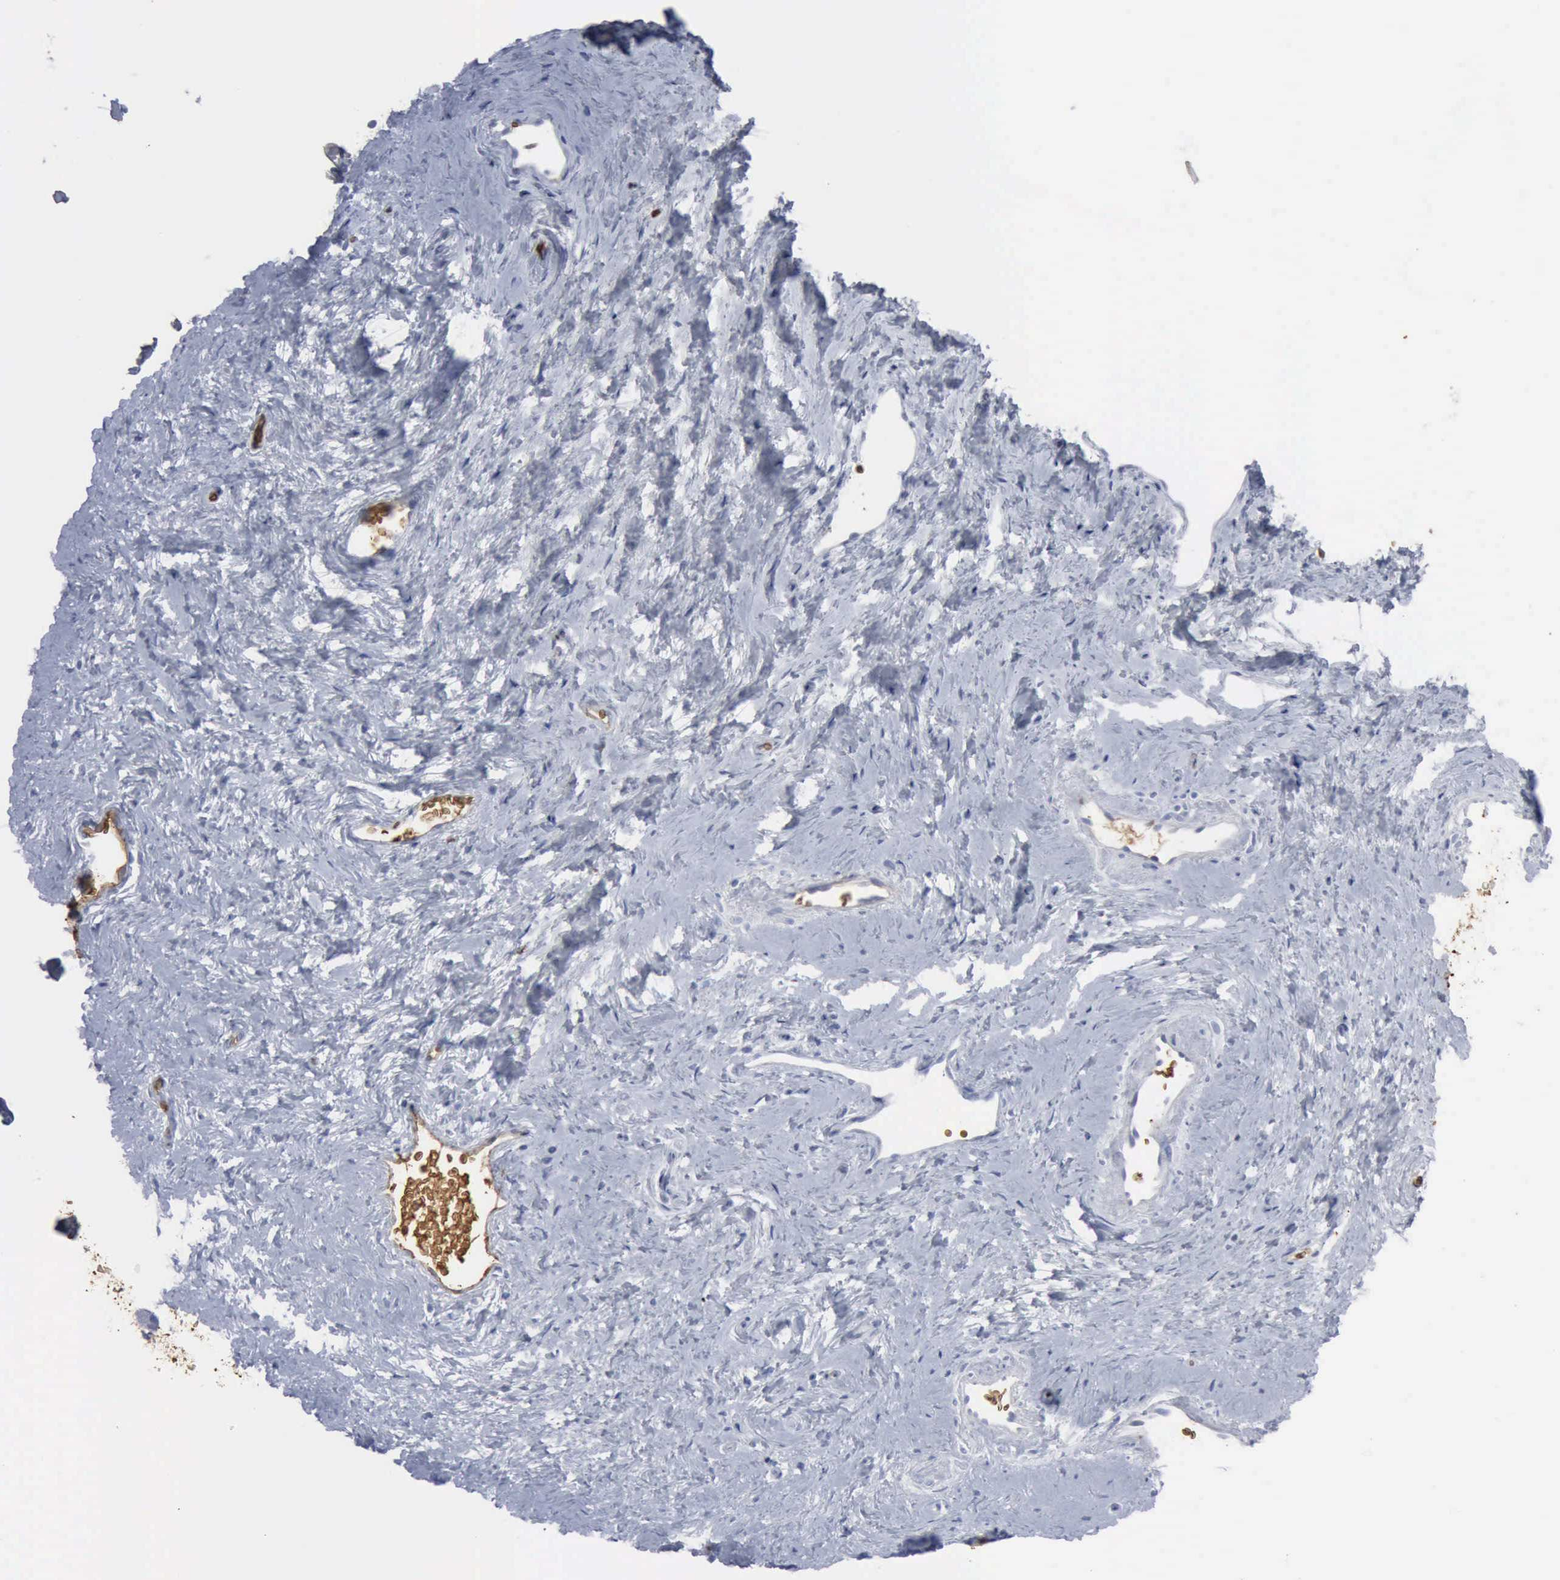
{"staining": {"intensity": "weak", "quantity": "<25%", "location": "cytoplasmic/membranous"}, "tissue": "vagina", "cell_type": "Squamous epithelial cells", "image_type": "normal", "snomed": [{"axis": "morphology", "description": "Normal tissue, NOS"}, {"axis": "topography", "description": "Vagina"}], "caption": "The immunohistochemistry image has no significant expression in squamous epithelial cells of vagina. (DAB (3,3'-diaminobenzidine) IHC, high magnification).", "gene": "TGFB1", "patient": {"sex": "female", "age": 61}}